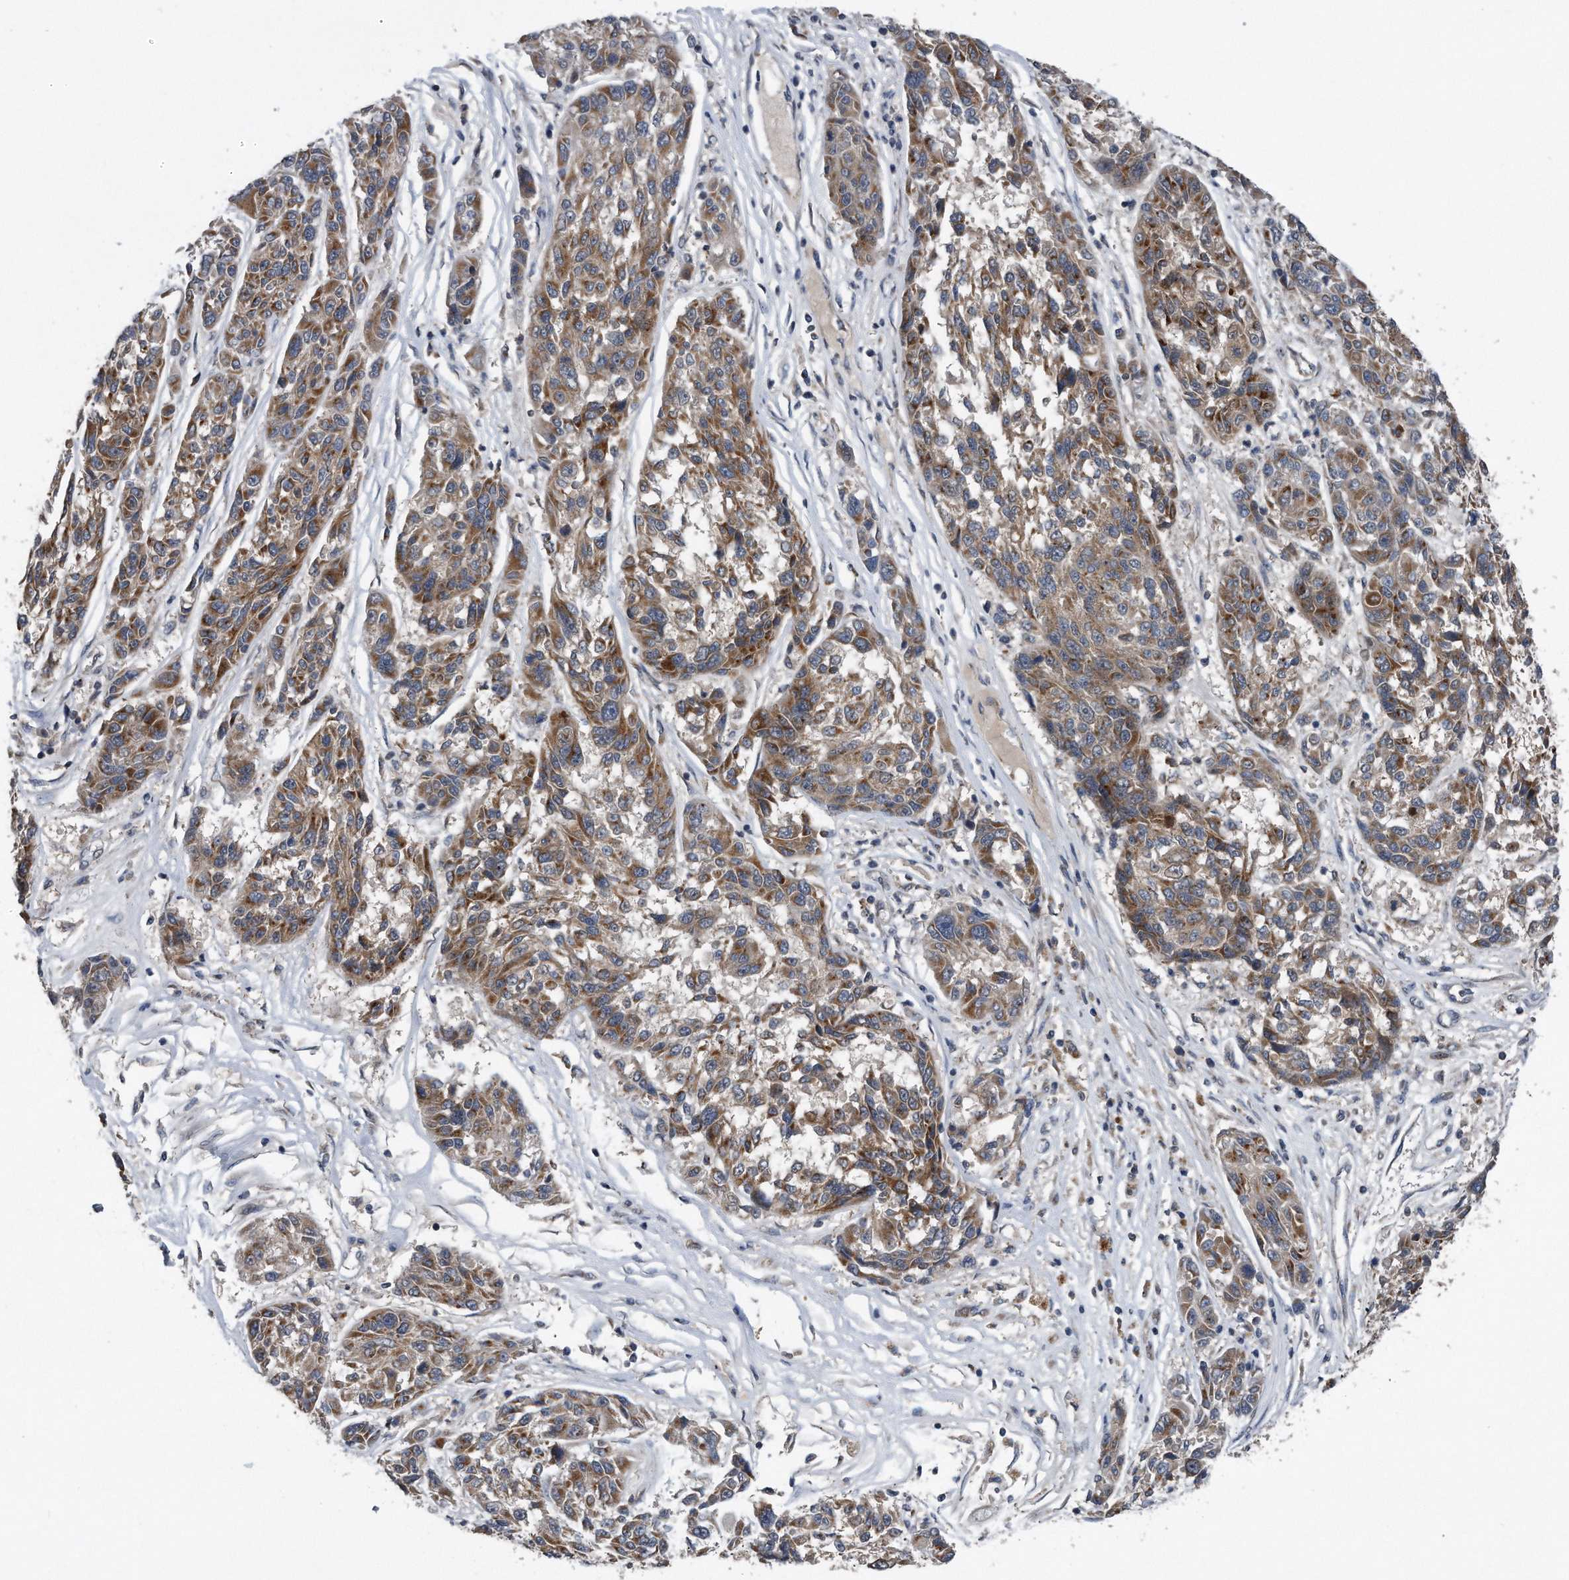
{"staining": {"intensity": "moderate", "quantity": ">75%", "location": "cytoplasmic/membranous"}, "tissue": "melanoma", "cell_type": "Tumor cells", "image_type": "cancer", "snomed": [{"axis": "morphology", "description": "Malignant melanoma, NOS"}, {"axis": "topography", "description": "Skin"}], "caption": "Immunohistochemistry (IHC) histopathology image of human melanoma stained for a protein (brown), which reveals medium levels of moderate cytoplasmic/membranous positivity in approximately >75% of tumor cells.", "gene": "LYRM4", "patient": {"sex": "male", "age": 53}}